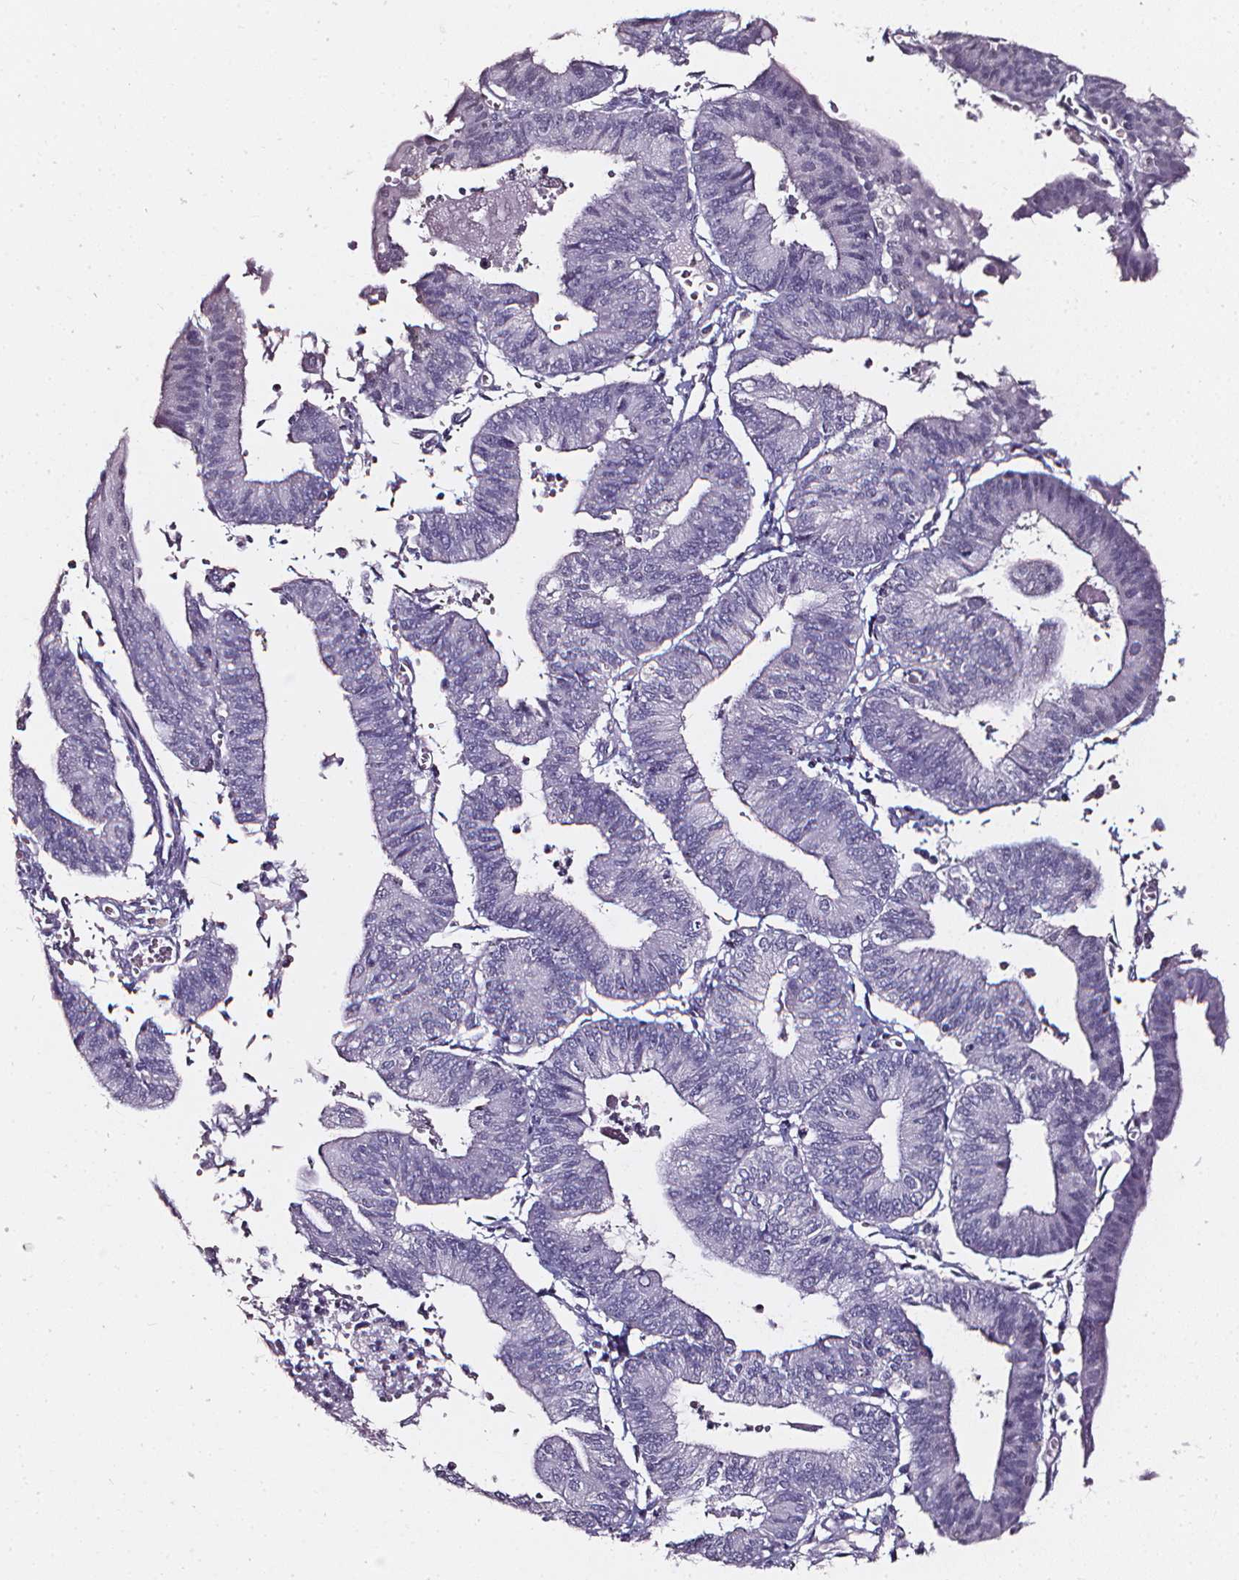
{"staining": {"intensity": "negative", "quantity": "none", "location": "none"}, "tissue": "endometrial cancer", "cell_type": "Tumor cells", "image_type": "cancer", "snomed": [{"axis": "morphology", "description": "Adenocarcinoma, NOS"}, {"axis": "topography", "description": "Endometrium"}], "caption": "There is no significant positivity in tumor cells of endometrial adenocarcinoma. (Brightfield microscopy of DAB immunohistochemistry (IHC) at high magnification).", "gene": "DEFA5", "patient": {"sex": "female", "age": 65}}